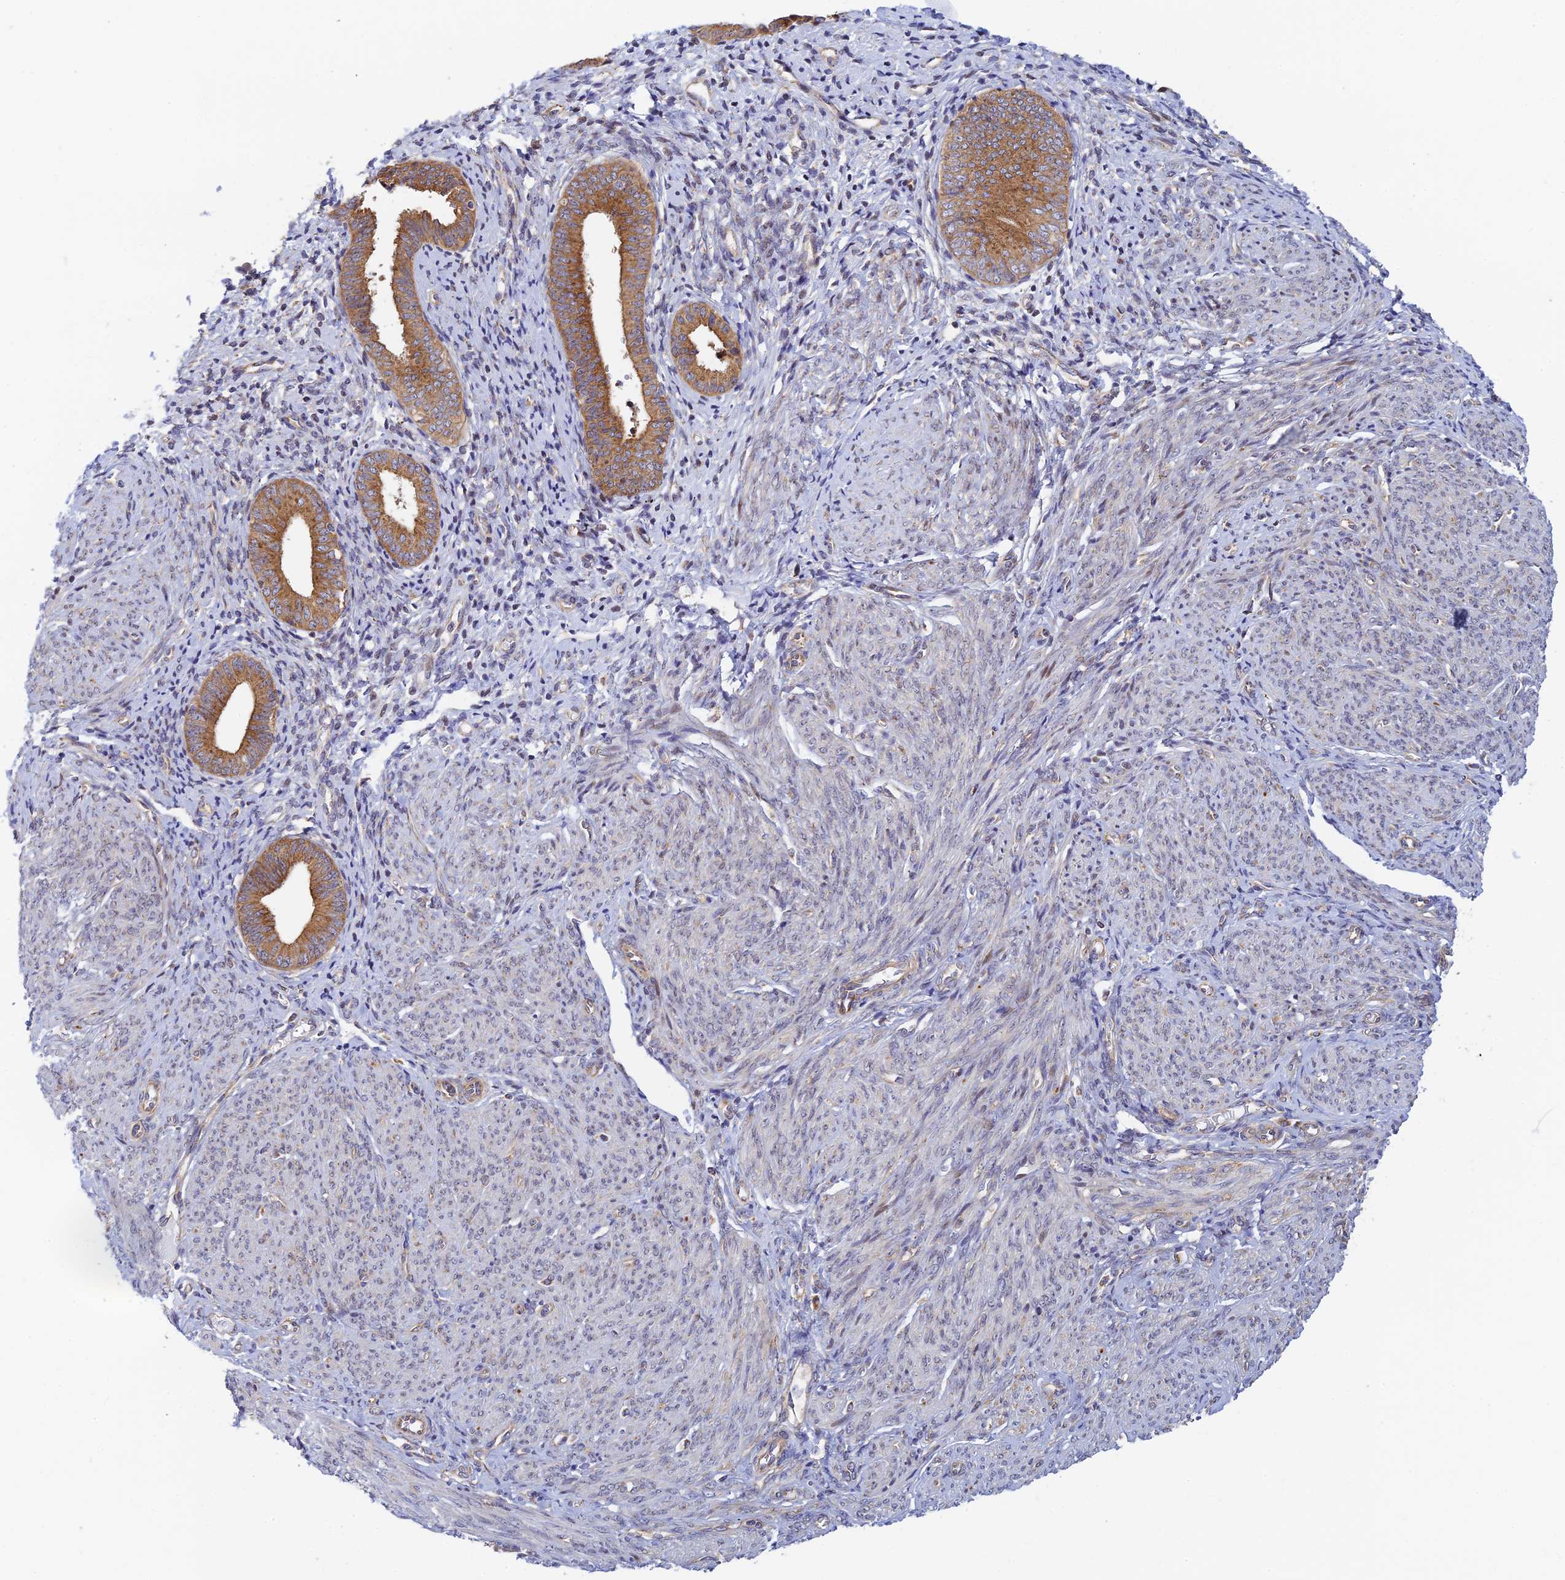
{"staining": {"intensity": "moderate", "quantity": ">75%", "location": "cytoplasmic/membranous"}, "tissue": "endometrial cancer", "cell_type": "Tumor cells", "image_type": "cancer", "snomed": [{"axis": "morphology", "description": "Adenocarcinoma, NOS"}, {"axis": "topography", "description": "Endometrium"}], "caption": "Moderate cytoplasmic/membranous positivity is identified in about >75% of tumor cells in endometrial cancer (adenocarcinoma). (Brightfield microscopy of DAB IHC at high magnification).", "gene": "HOOK2", "patient": {"sex": "female", "age": 79}}